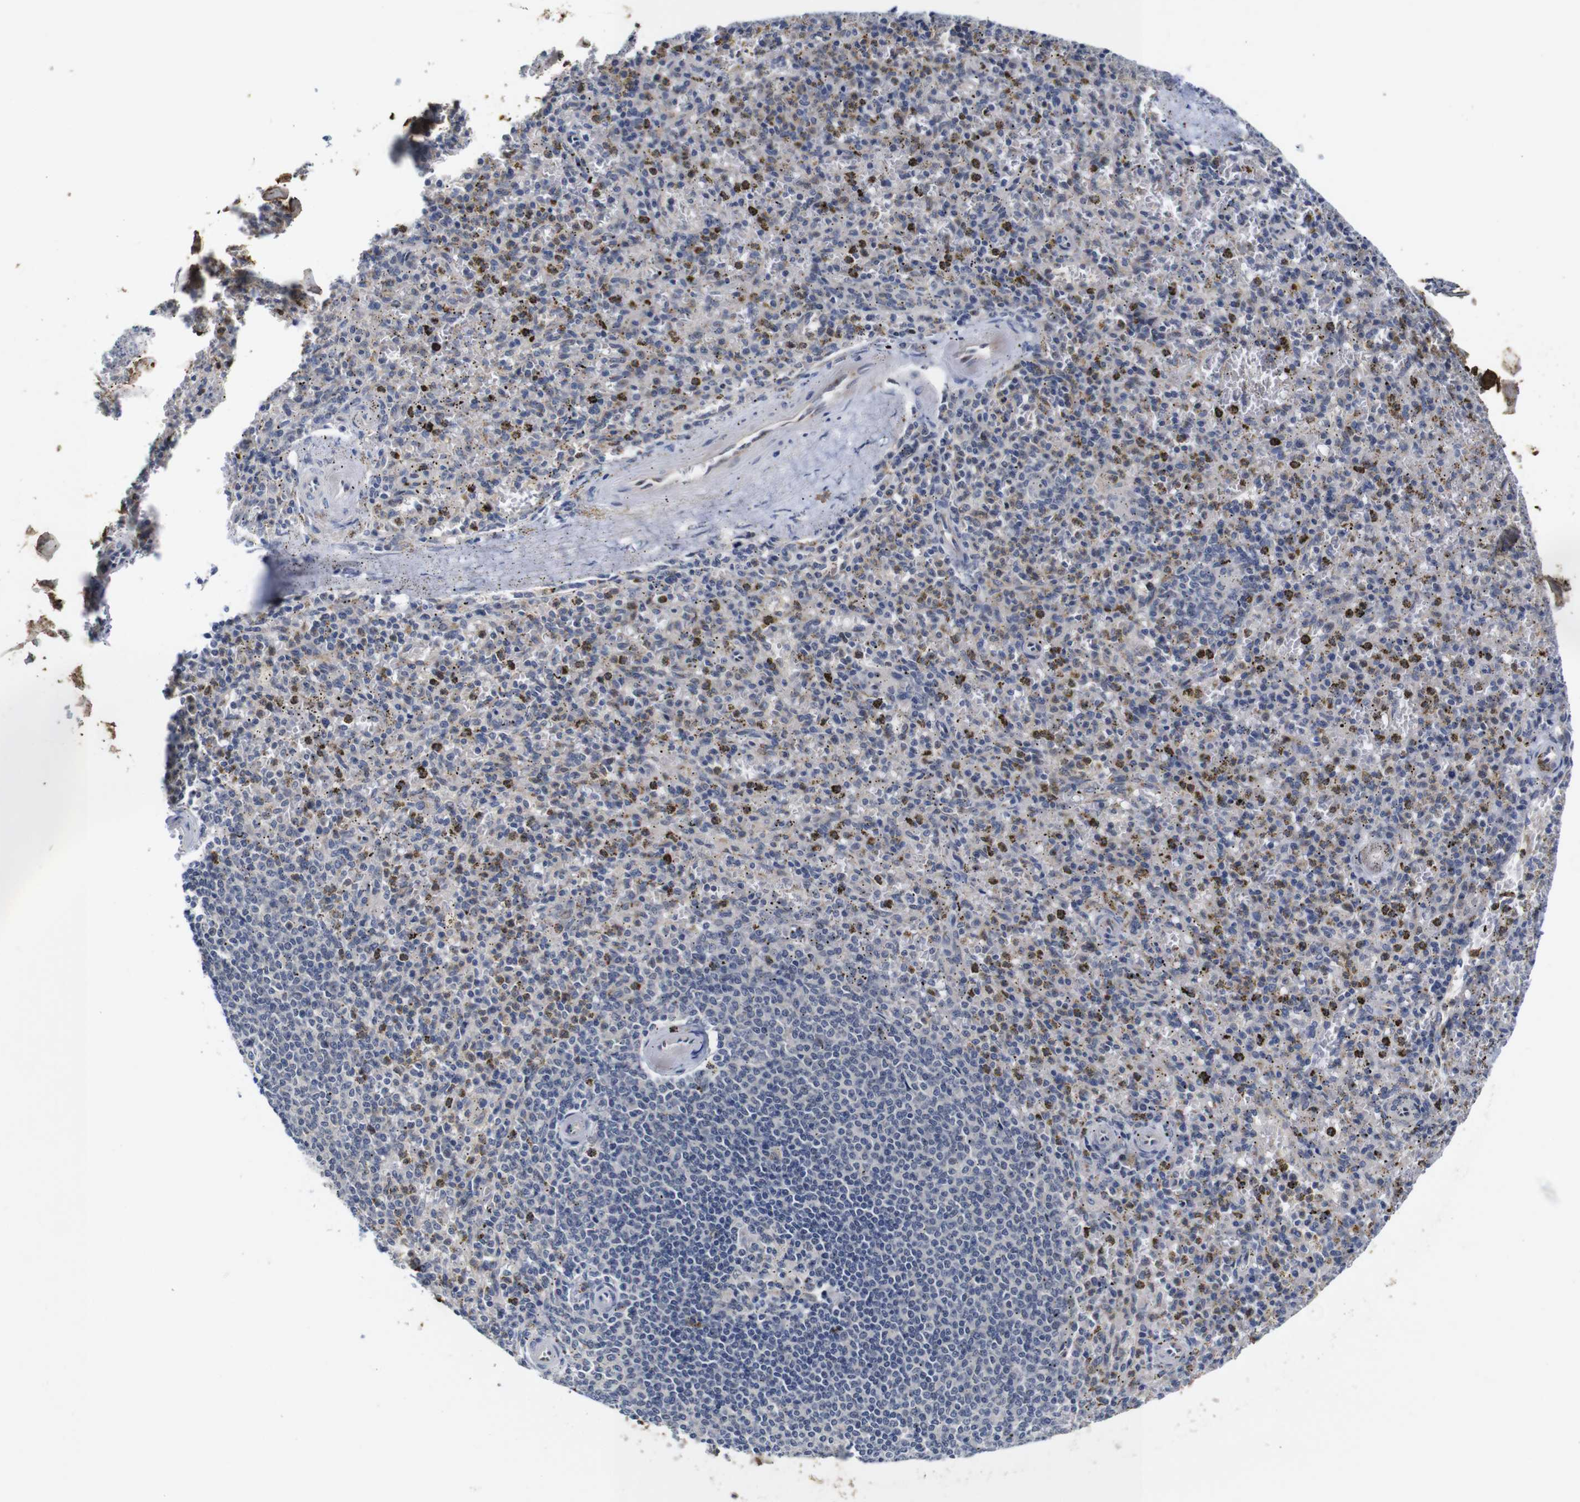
{"staining": {"intensity": "moderate", "quantity": "<25%", "location": "cytoplasmic/membranous"}, "tissue": "spleen", "cell_type": "Cells in red pulp", "image_type": "normal", "snomed": [{"axis": "morphology", "description": "Normal tissue, NOS"}, {"axis": "topography", "description": "Spleen"}], "caption": "Protein staining by immunohistochemistry reveals moderate cytoplasmic/membranous expression in approximately <25% of cells in red pulp in normal spleen.", "gene": "FURIN", "patient": {"sex": "male", "age": 72}}